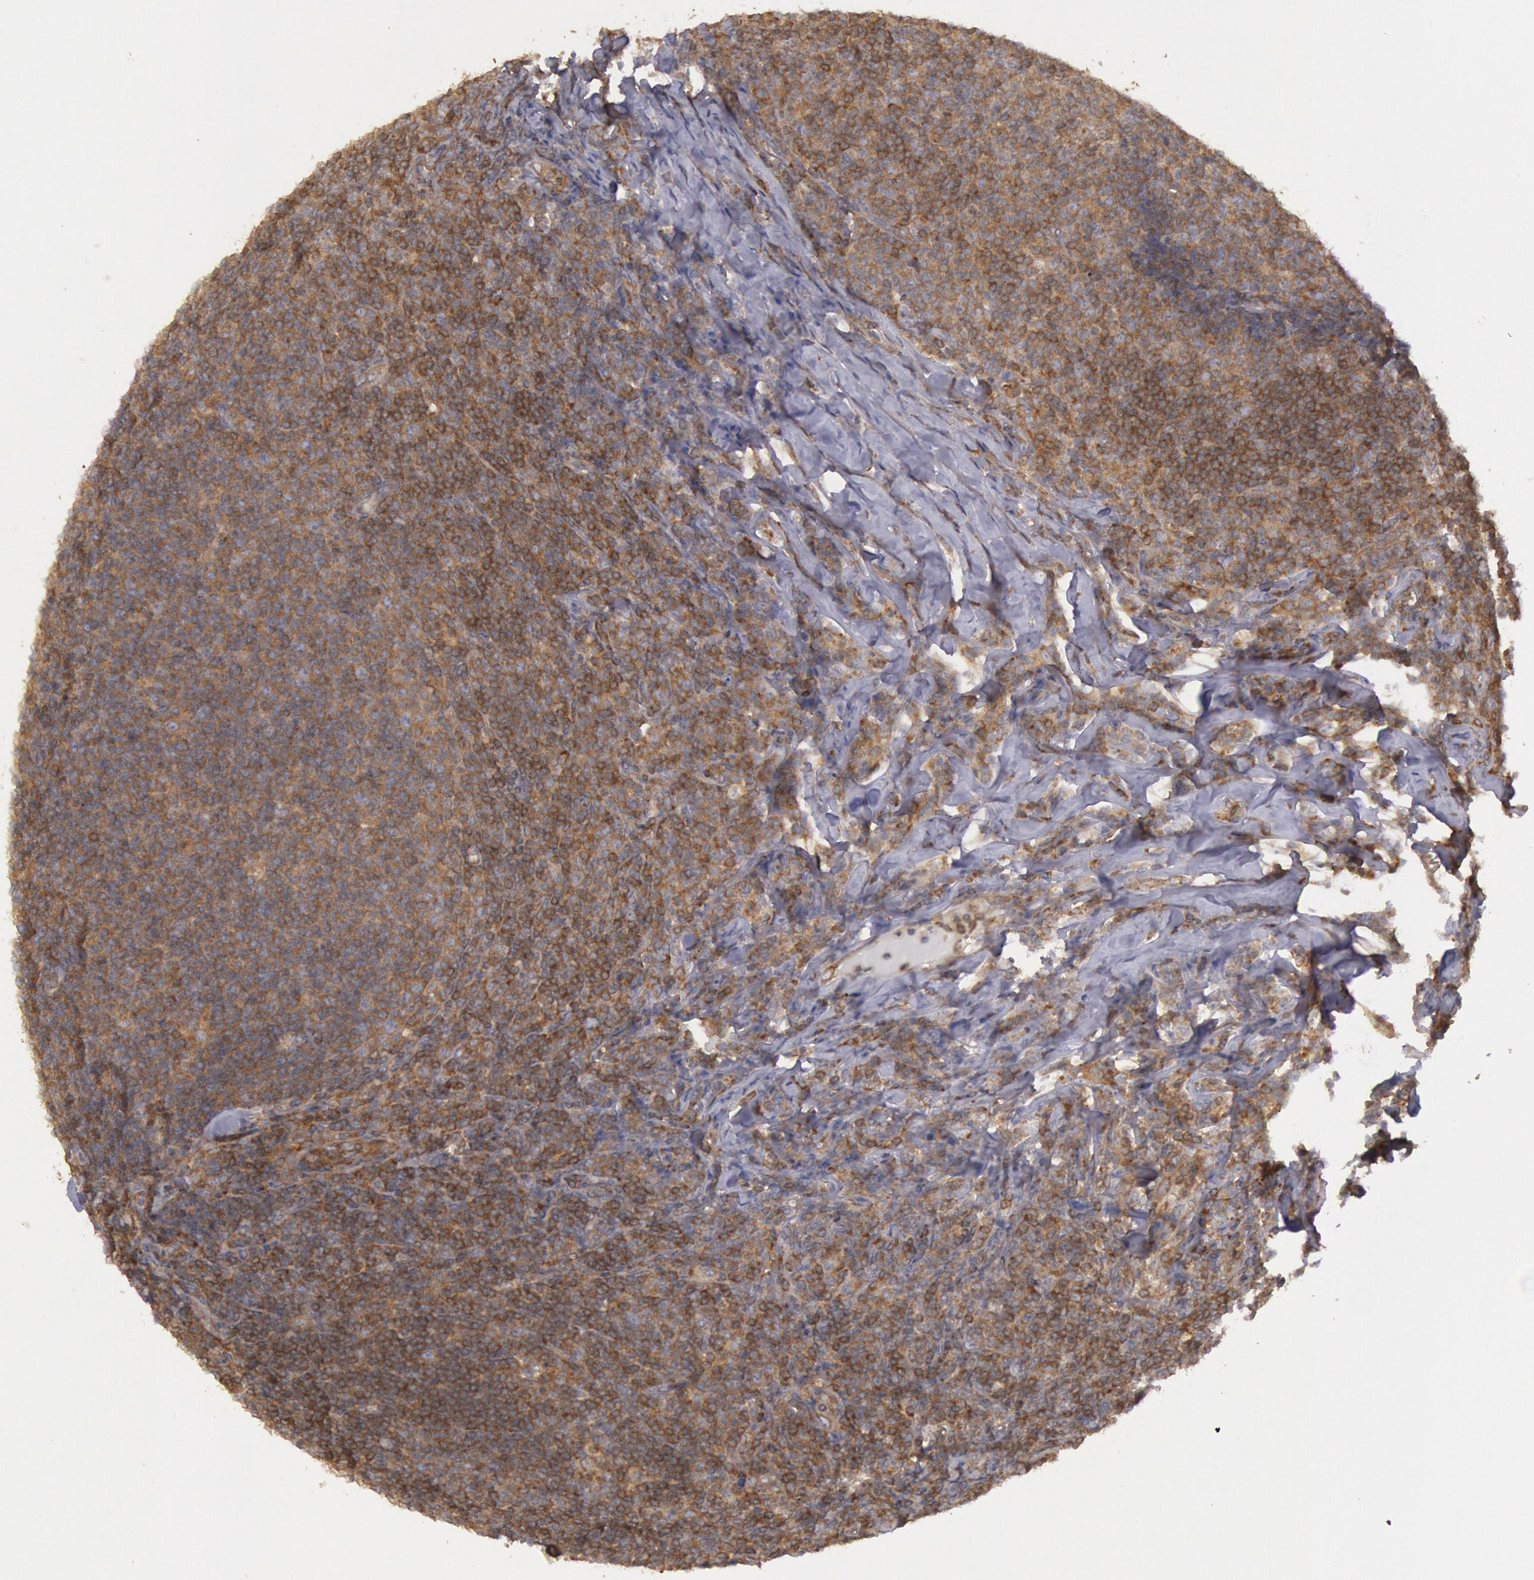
{"staining": {"intensity": "moderate", "quantity": "25%-75%", "location": "cytoplasmic/membranous"}, "tissue": "lymphoma", "cell_type": "Tumor cells", "image_type": "cancer", "snomed": [{"axis": "morphology", "description": "Malignant lymphoma, non-Hodgkin's type, Low grade"}, {"axis": "topography", "description": "Lymph node"}], "caption": "Malignant lymphoma, non-Hodgkin's type (low-grade) tissue exhibits moderate cytoplasmic/membranous positivity in approximately 25%-75% of tumor cells (IHC, brightfield microscopy, high magnification).", "gene": "PIK3R1", "patient": {"sex": "male", "age": 74}}